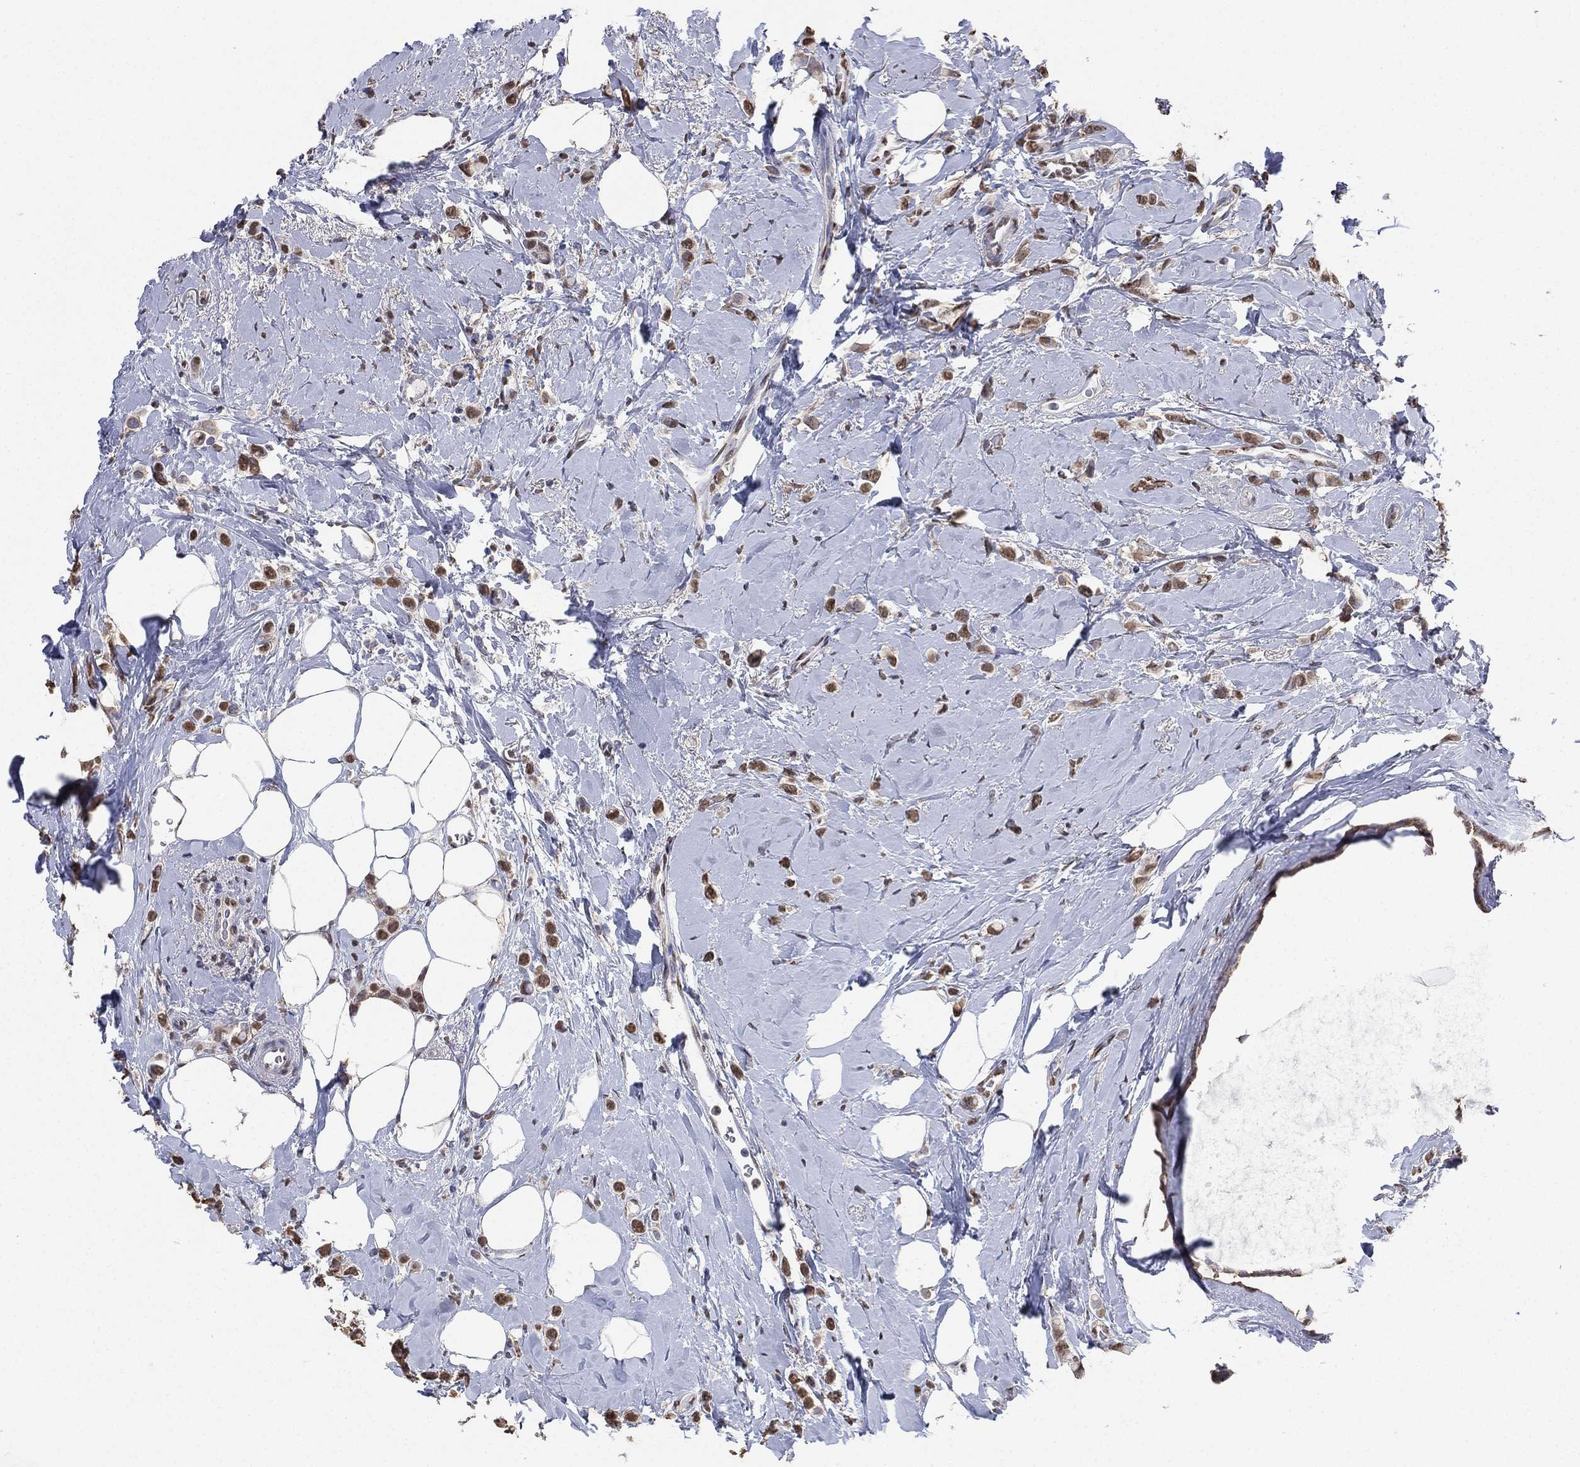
{"staining": {"intensity": "moderate", "quantity": ">75%", "location": "nuclear"}, "tissue": "breast cancer", "cell_type": "Tumor cells", "image_type": "cancer", "snomed": [{"axis": "morphology", "description": "Lobular carcinoma"}, {"axis": "topography", "description": "Breast"}], "caption": "Human breast cancer stained with a protein marker shows moderate staining in tumor cells.", "gene": "ALDH7A1", "patient": {"sex": "female", "age": 66}}